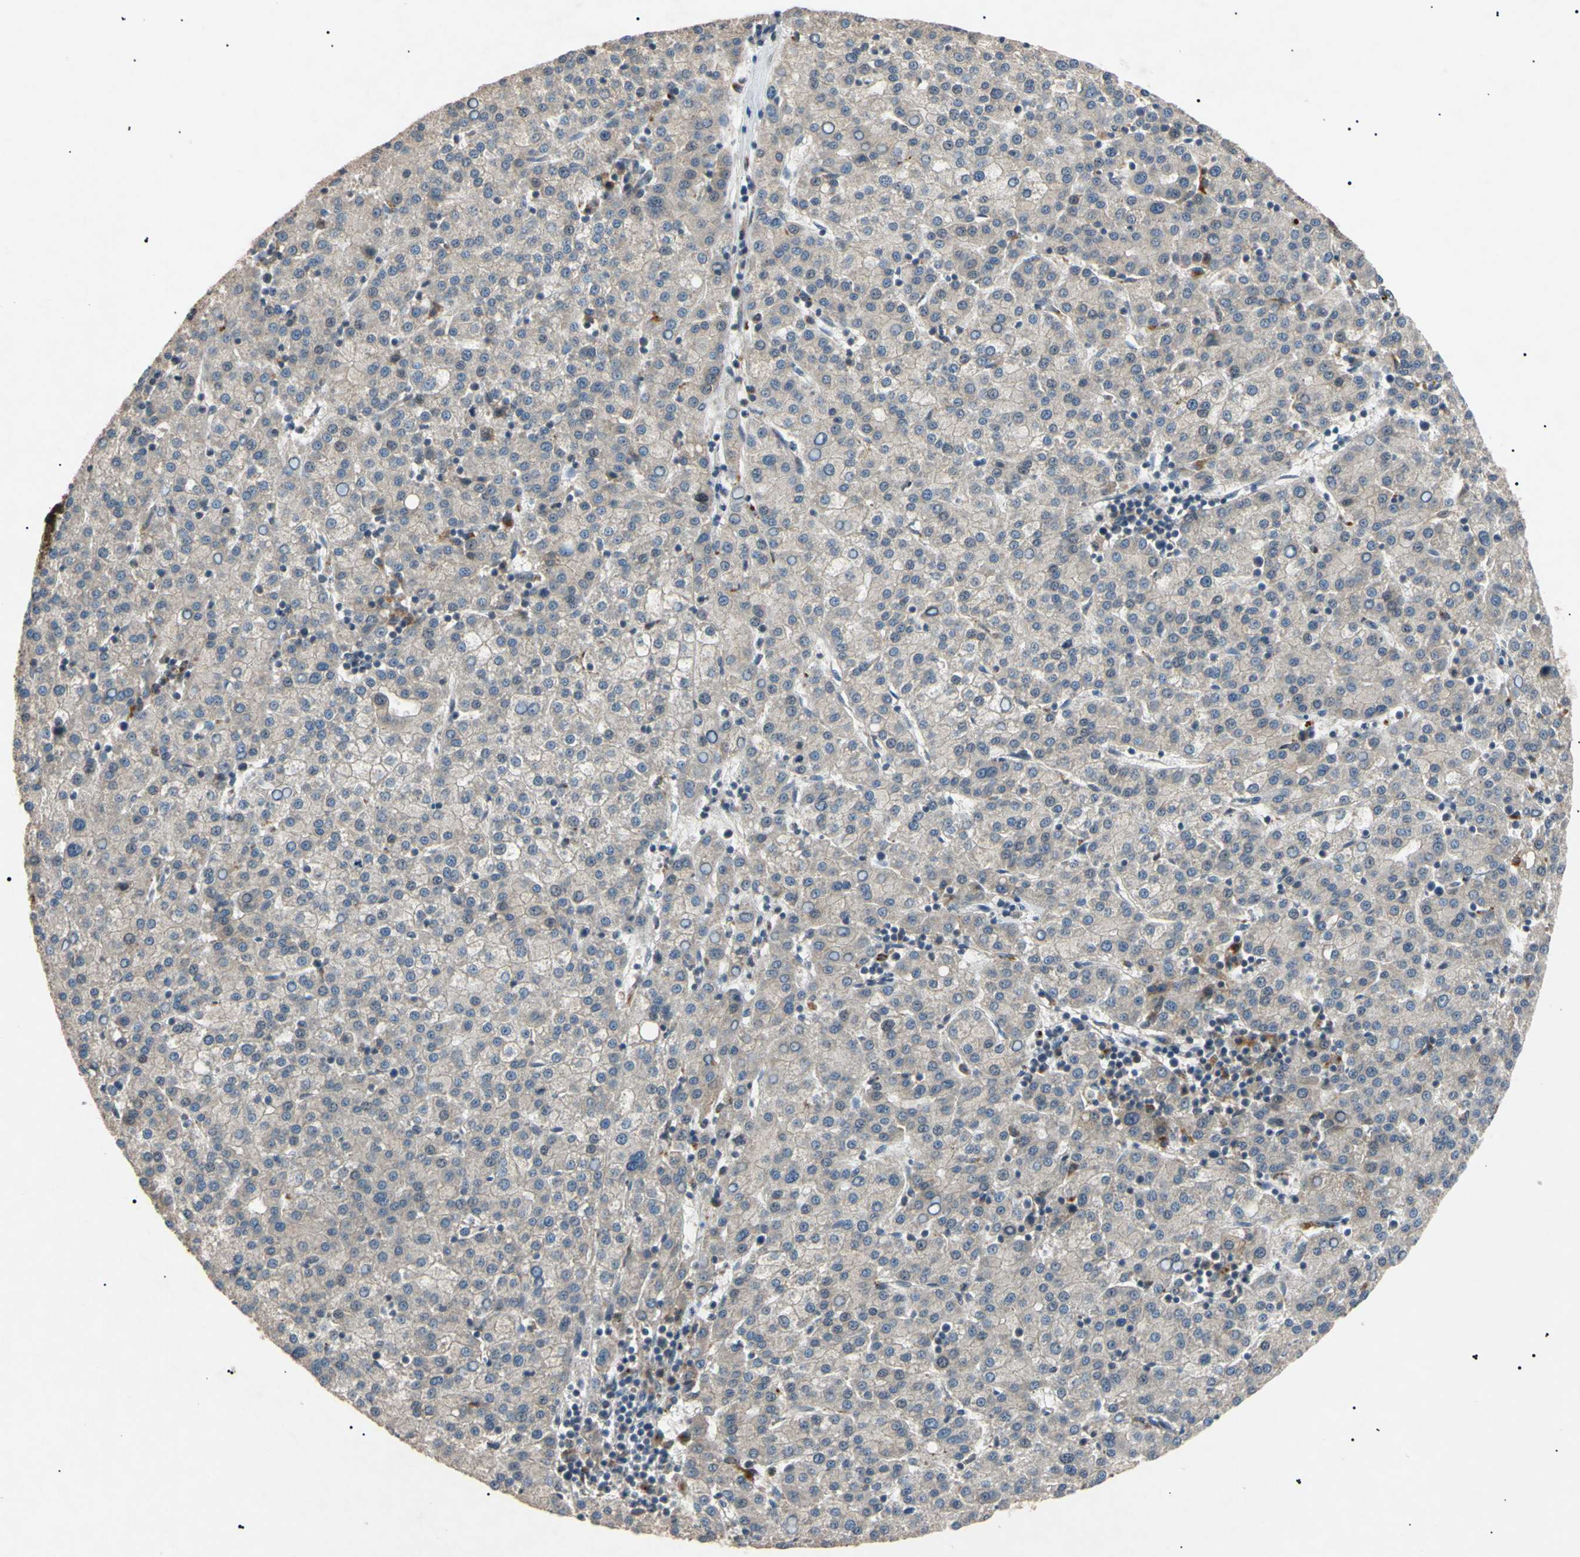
{"staining": {"intensity": "weak", "quantity": "<25%", "location": "cytoplasmic/membranous"}, "tissue": "liver cancer", "cell_type": "Tumor cells", "image_type": "cancer", "snomed": [{"axis": "morphology", "description": "Carcinoma, Hepatocellular, NOS"}, {"axis": "topography", "description": "Liver"}], "caption": "The photomicrograph exhibits no staining of tumor cells in liver hepatocellular carcinoma. (DAB immunohistochemistry with hematoxylin counter stain).", "gene": "TUBB4A", "patient": {"sex": "female", "age": 58}}